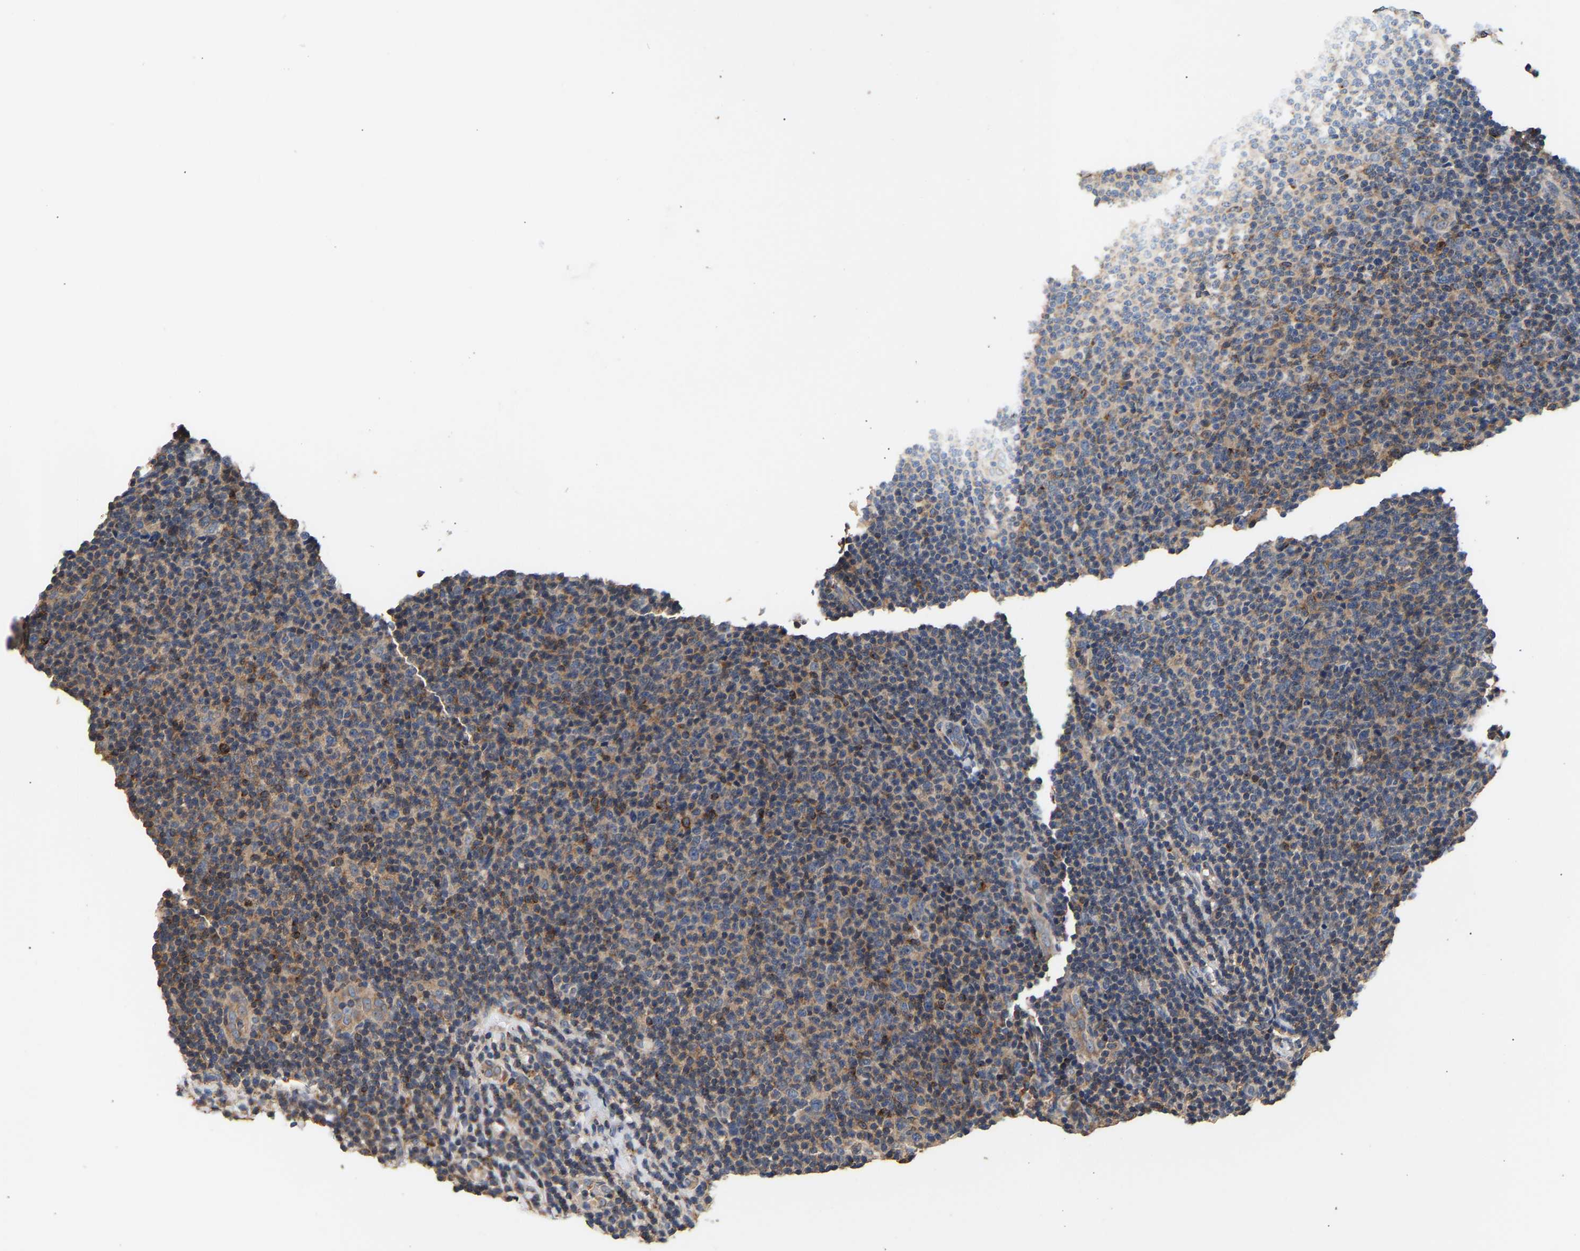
{"staining": {"intensity": "weak", "quantity": "<25%", "location": "cytoplasmic/membranous"}, "tissue": "lymphoma", "cell_type": "Tumor cells", "image_type": "cancer", "snomed": [{"axis": "morphology", "description": "Malignant lymphoma, non-Hodgkin's type, Low grade"}, {"axis": "topography", "description": "Lymph node"}], "caption": "Tumor cells show no significant positivity in lymphoma.", "gene": "LRBA", "patient": {"sex": "male", "age": 66}}